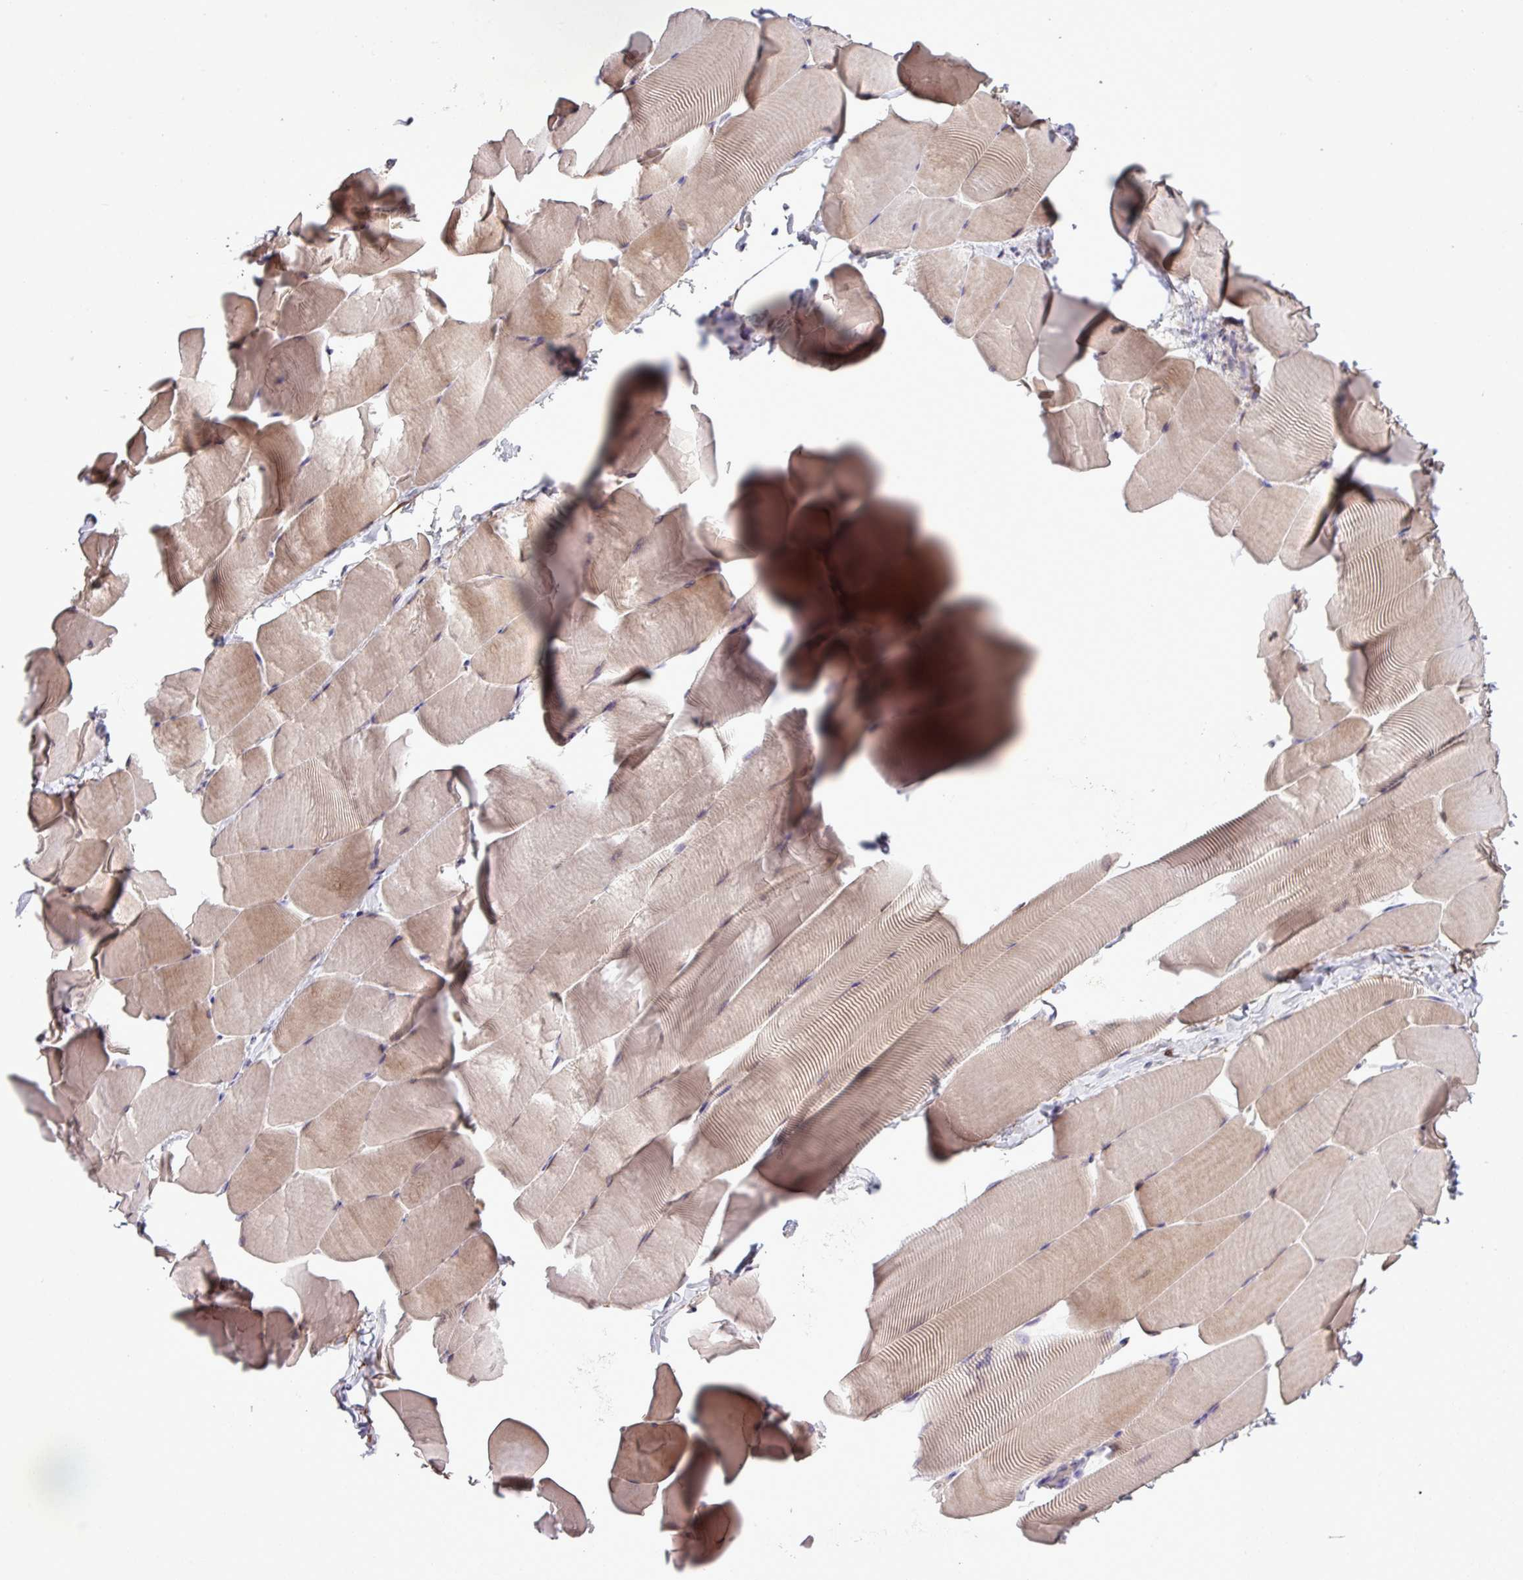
{"staining": {"intensity": "weak", "quantity": "25%-75%", "location": "cytoplasmic/membranous"}, "tissue": "skeletal muscle", "cell_type": "Myocytes", "image_type": "normal", "snomed": [{"axis": "morphology", "description": "Normal tissue, NOS"}, {"axis": "topography", "description": "Skeletal muscle"}], "caption": "Approximately 25%-75% of myocytes in normal human skeletal muscle show weak cytoplasmic/membranous protein positivity as visualized by brown immunohistochemical staining.", "gene": "CD248", "patient": {"sex": "male", "age": 25}}